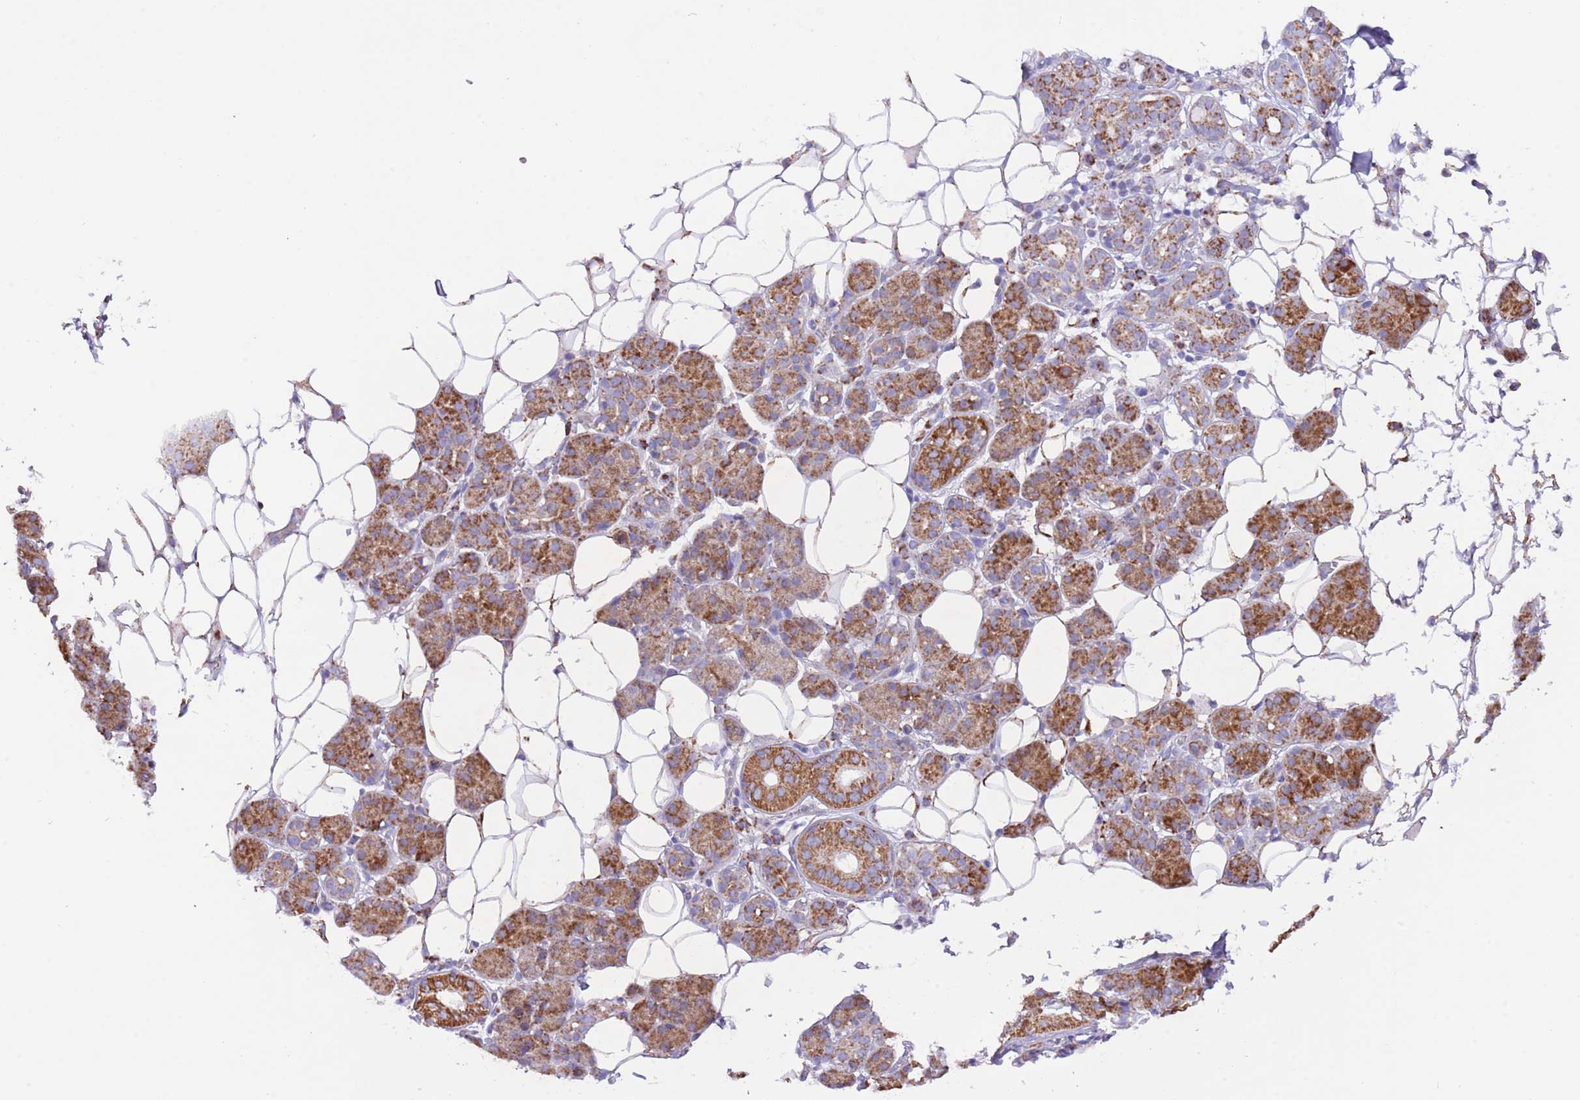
{"staining": {"intensity": "strong", "quantity": "25%-75%", "location": "cytoplasmic/membranous"}, "tissue": "salivary gland", "cell_type": "Glandular cells", "image_type": "normal", "snomed": [{"axis": "morphology", "description": "Normal tissue, NOS"}, {"axis": "topography", "description": "Salivary gland"}], "caption": "Glandular cells show high levels of strong cytoplasmic/membranous staining in about 25%-75% of cells in unremarkable salivary gland. (Brightfield microscopy of DAB IHC at high magnification).", "gene": "SS18L2", "patient": {"sex": "female", "age": 33}}